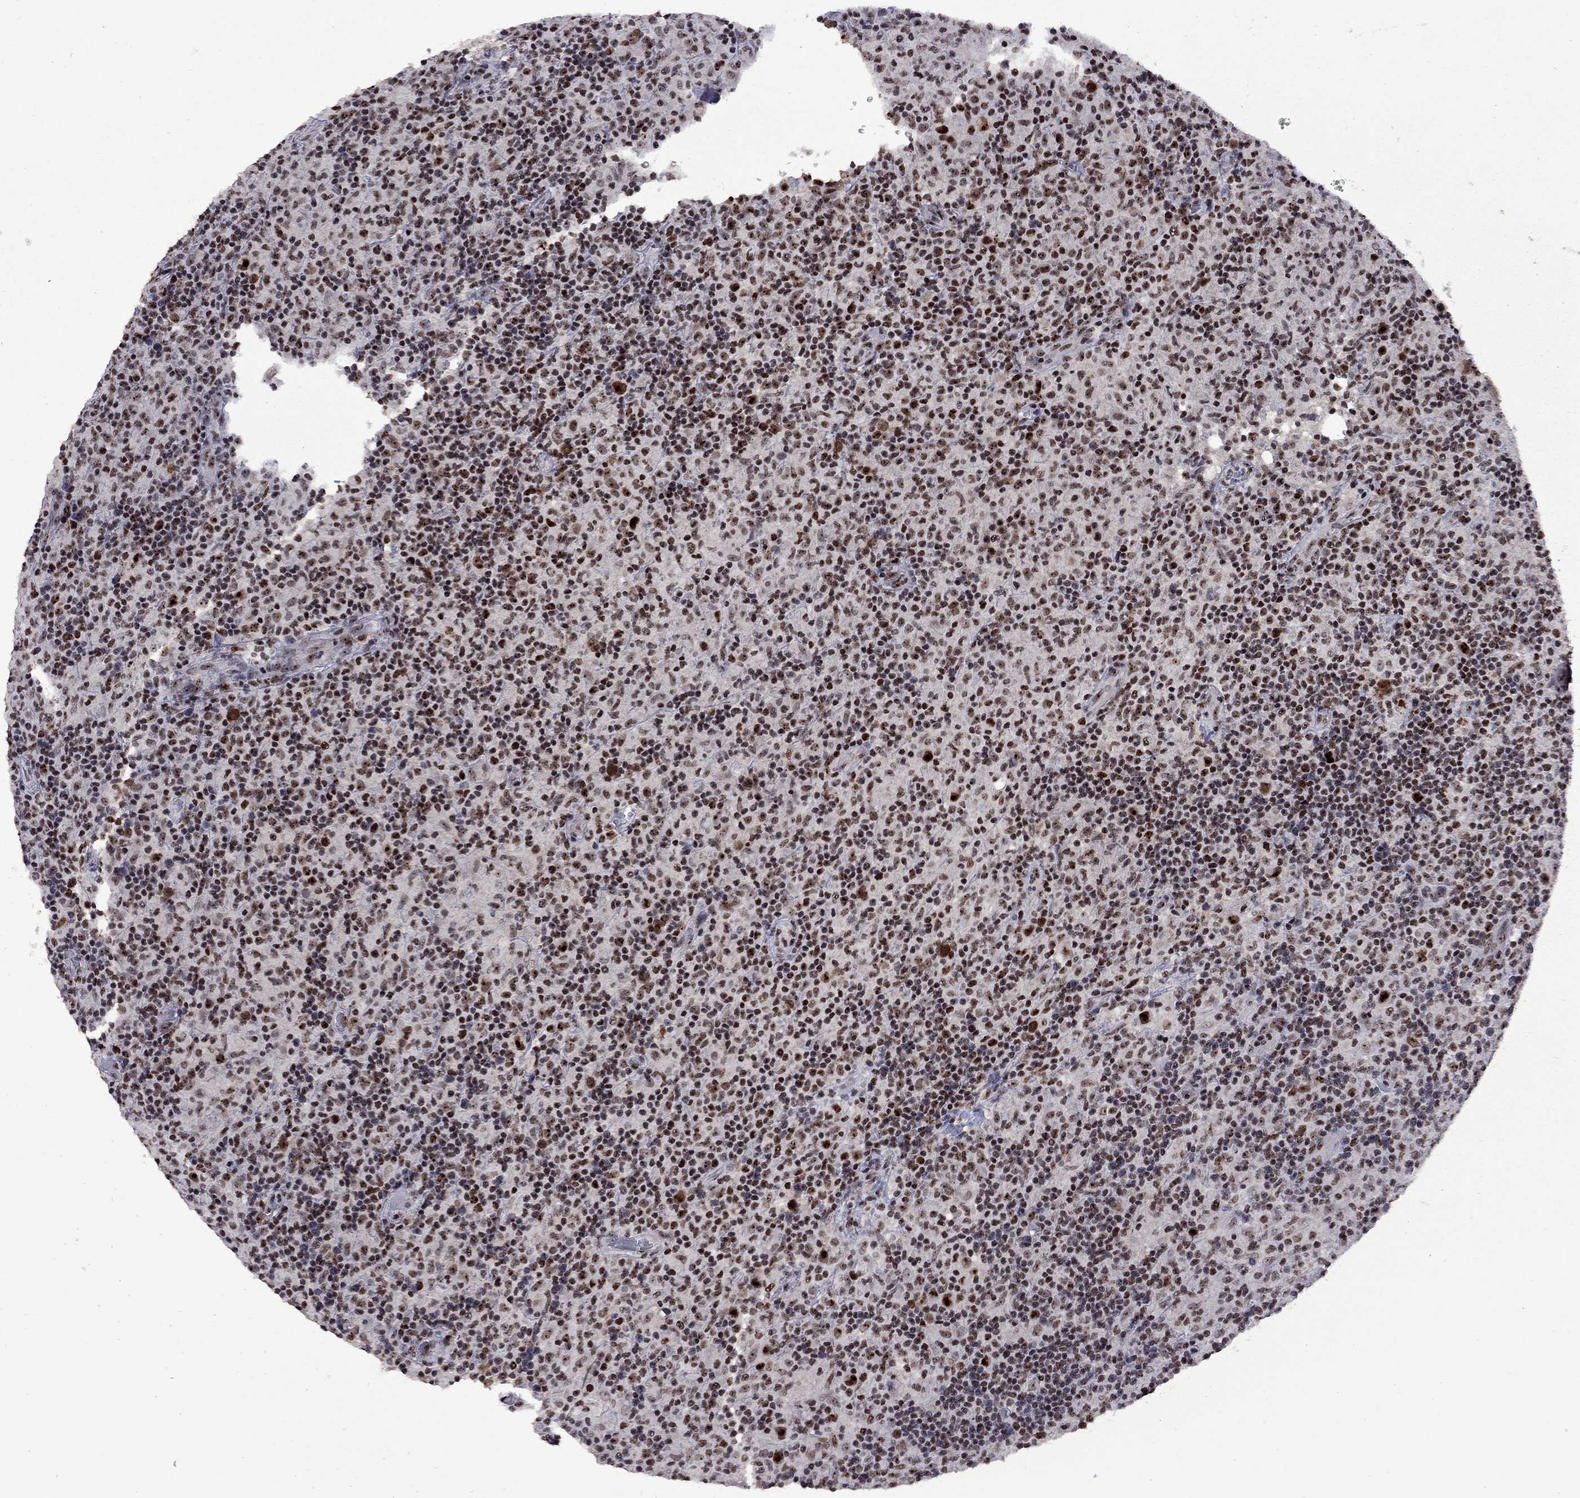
{"staining": {"intensity": "strong", "quantity": ">75%", "location": "nuclear"}, "tissue": "lymphoma", "cell_type": "Tumor cells", "image_type": "cancer", "snomed": [{"axis": "morphology", "description": "Hodgkin's disease, NOS"}, {"axis": "topography", "description": "Lymph node"}], "caption": "Immunohistochemistry photomicrograph of lymphoma stained for a protein (brown), which reveals high levels of strong nuclear positivity in about >75% of tumor cells.", "gene": "SPOUT1", "patient": {"sex": "male", "age": 70}}